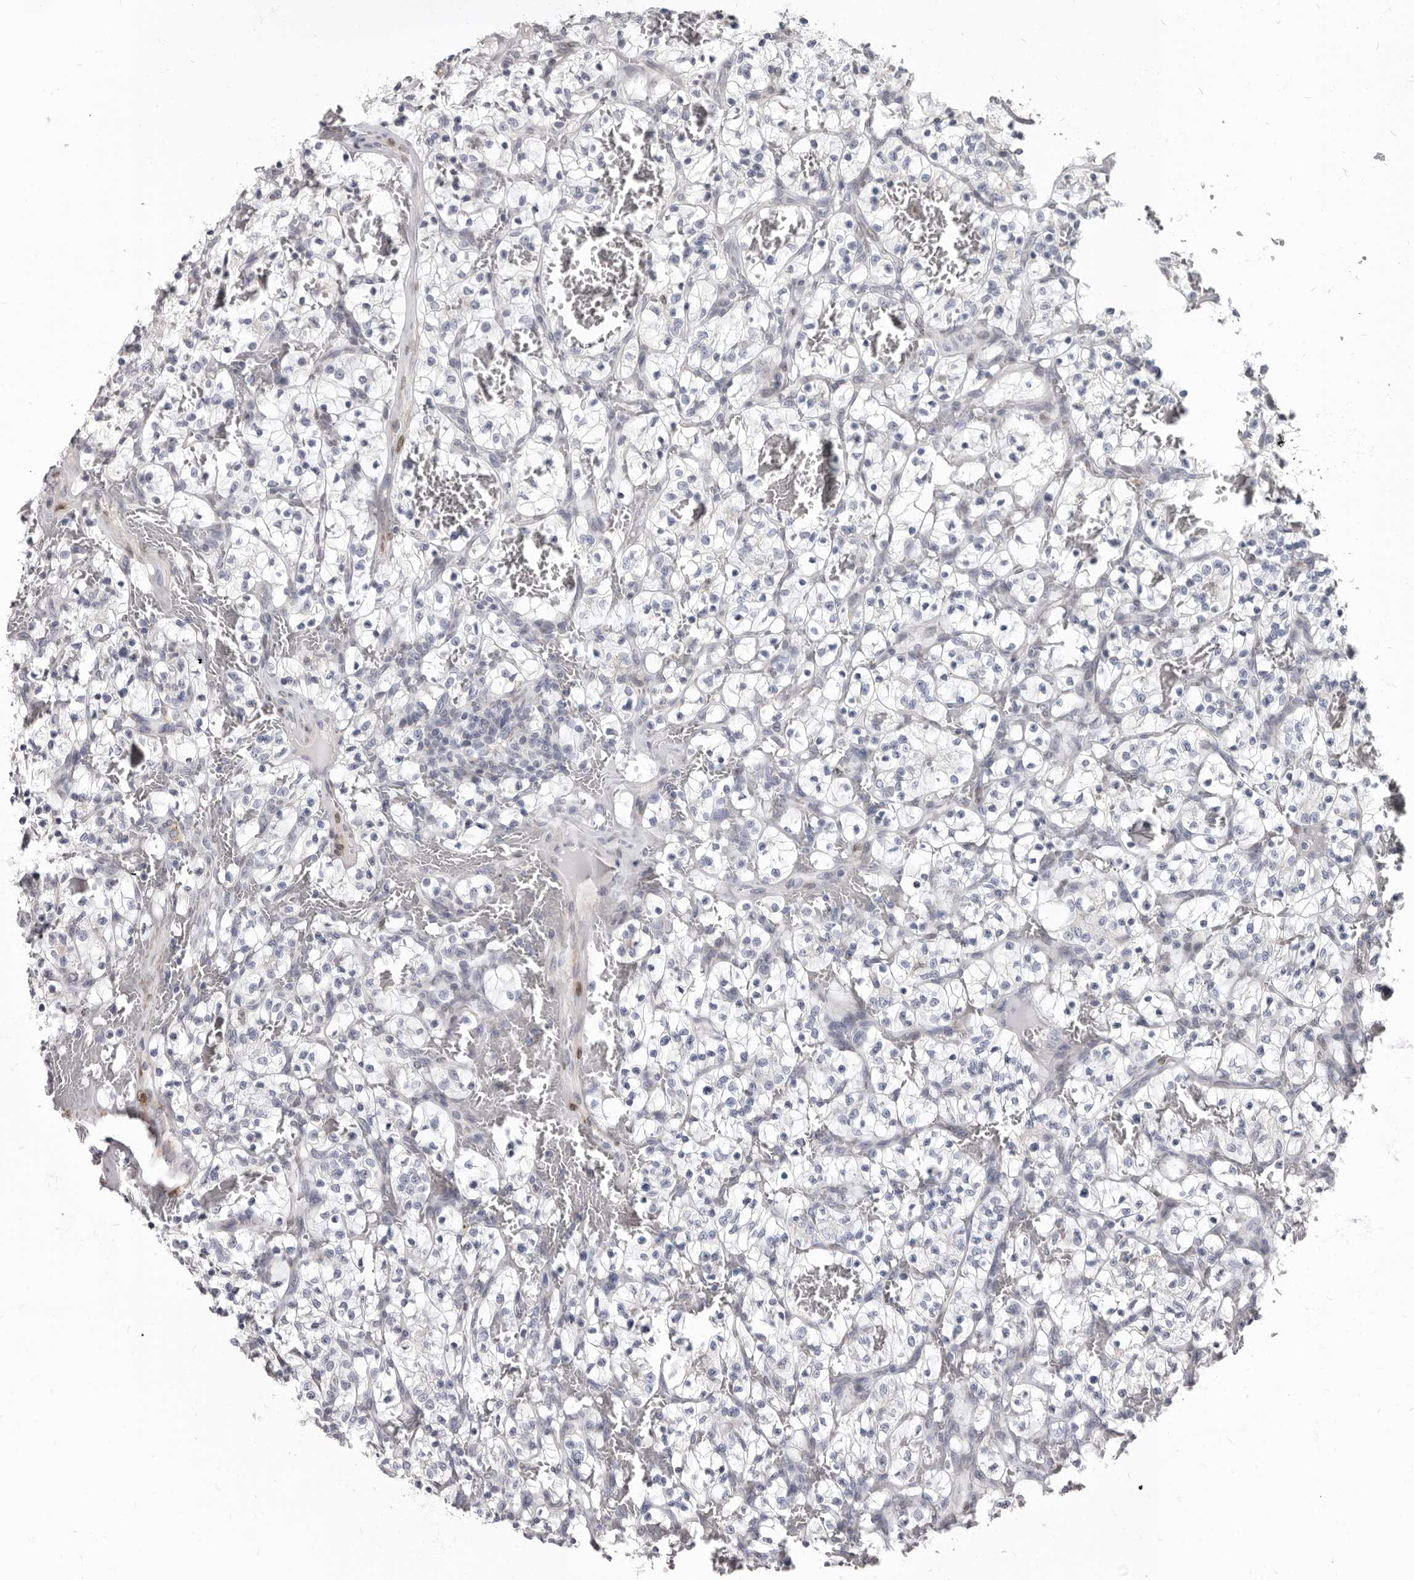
{"staining": {"intensity": "negative", "quantity": "none", "location": "none"}, "tissue": "renal cancer", "cell_type": "Tumor cells", "image_type": "cancer", "snomed": [{"axis": "morphology", "description": "Adenocarcinoma, NOS"}, {"axis": "topography", "description": "Kidney"}], "caption": "IHC of human renal adenocarcinoma demonstrates no expression in tumor cells.", "gene": "MRGPRF", "patient": {"sex": "female", "age": 57}}